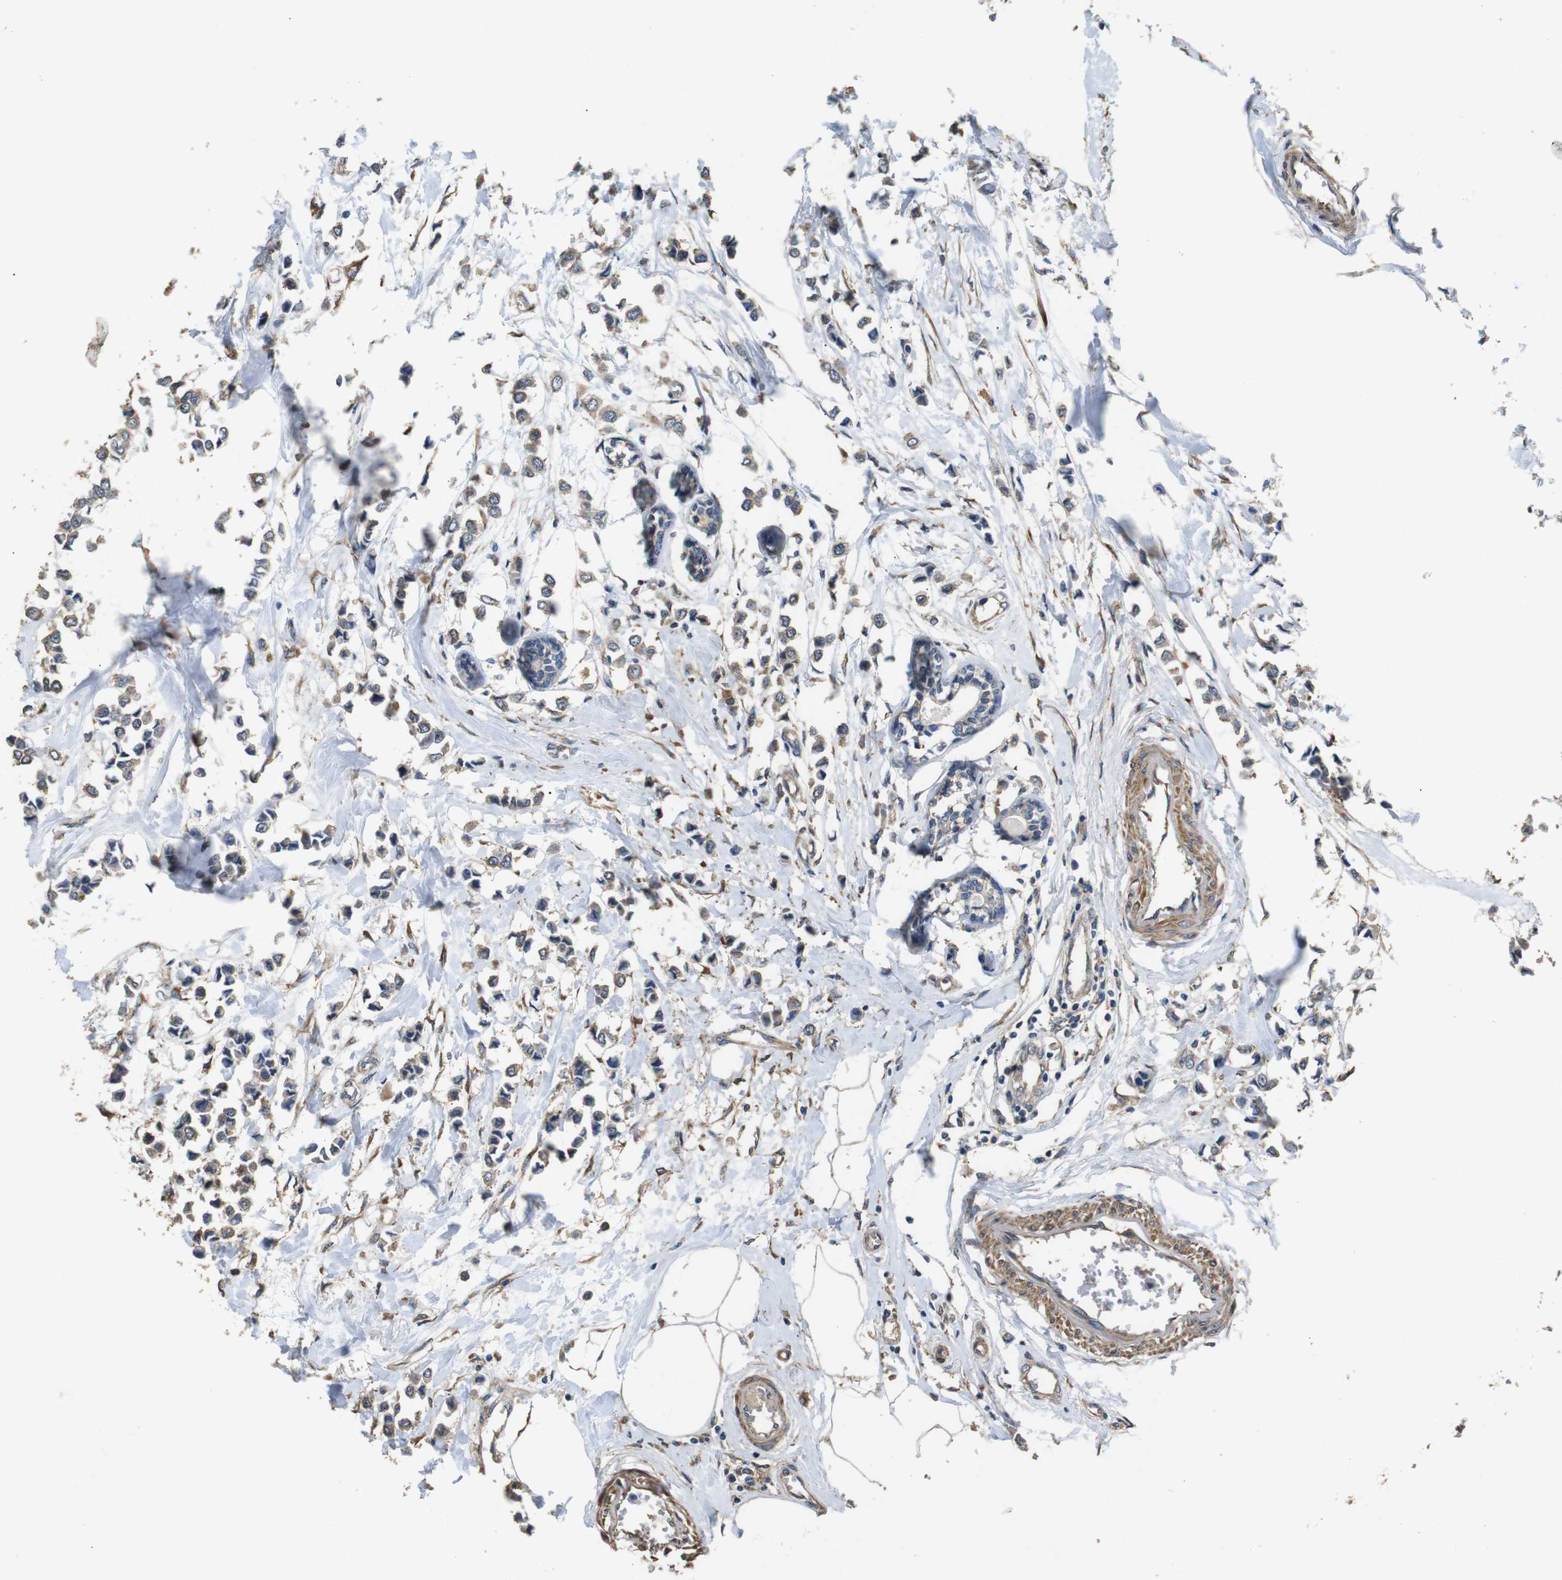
{"staining": {"intensity": "weak", "quantity": ">75%", "location": "cytoplasmic/membranous"}, "tissue": "breast cancer", "cell_type": "Tumor cells", "image_type": "cancer", "snomed": [{"axis": "morphology", "description": "Lobular carcinoma"}, {"axis": "topography", "description": "Breast"}], "caption": "The photomicrograph reveals immunohistochemical staining of breast cancer (lobular carcinoma). There is weak cytoplasmic/membranous staining is present in approximately >75% of tumor cells.", "gene": "BNIP3", "patient": {"sex": "female", "age": 51}}